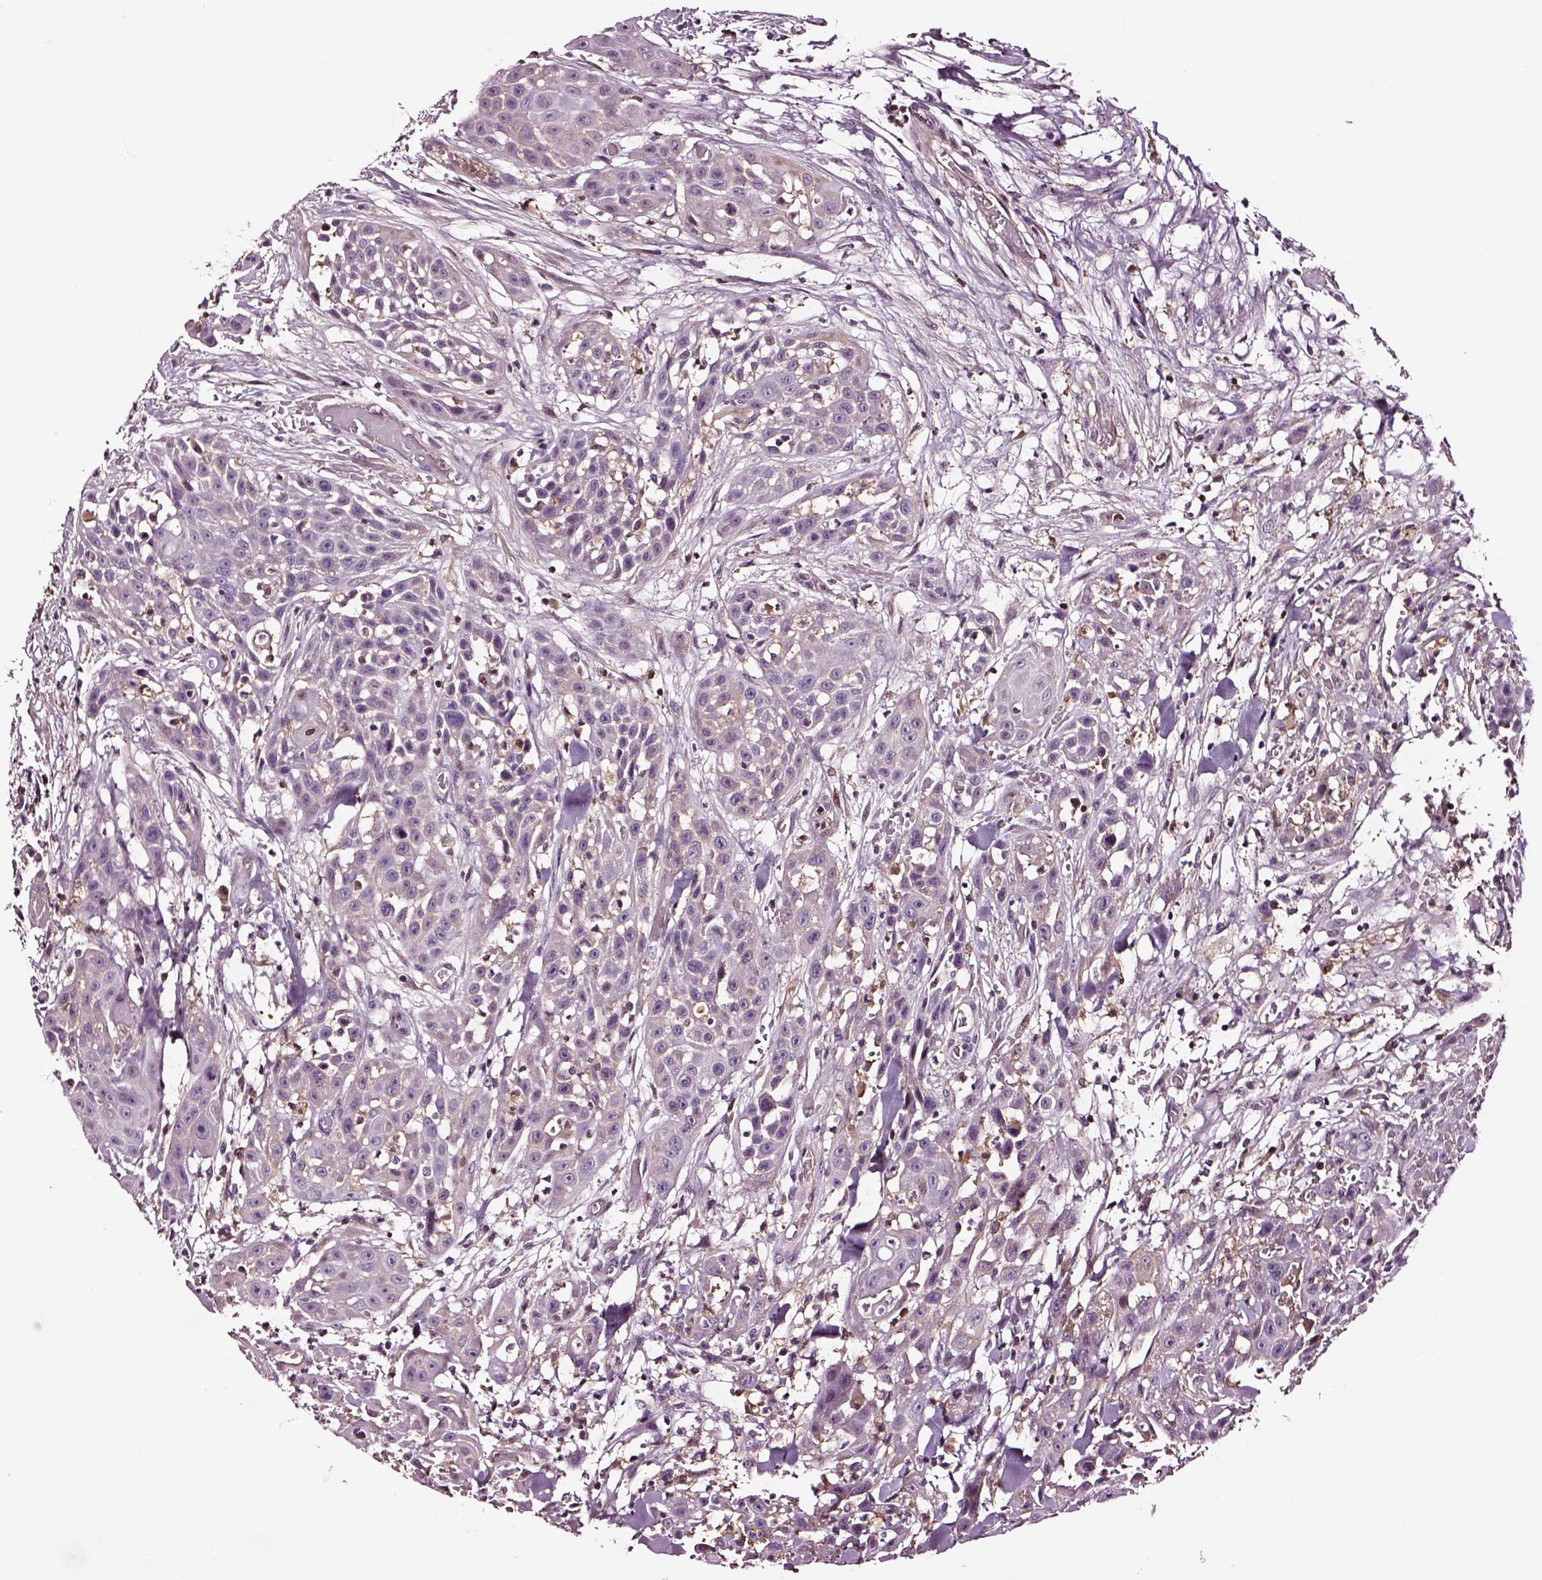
{"staining": {"intensity": "negative", "quantity": "none", "location": "none"}, "tissue": "head and neck cancer", "cell_type": "Tumor cells", "image_type": "cancer", "snomed": [{"axis": "morphology", "description": "Squamous cell carcinoma, NOS"}, {"axis": "topography", "description": "Oral tissue"}, {"axis": "topography", "description": "Head-Neck"}], "caption": "DAB (3,3'-diaminobenzidine) immunohistochemical staining of head and neck squamous cell carcinoma reveals no significant positivity in tumor cells.", "gene": "TF", "patient": {"sex": "male", "age": 81}}